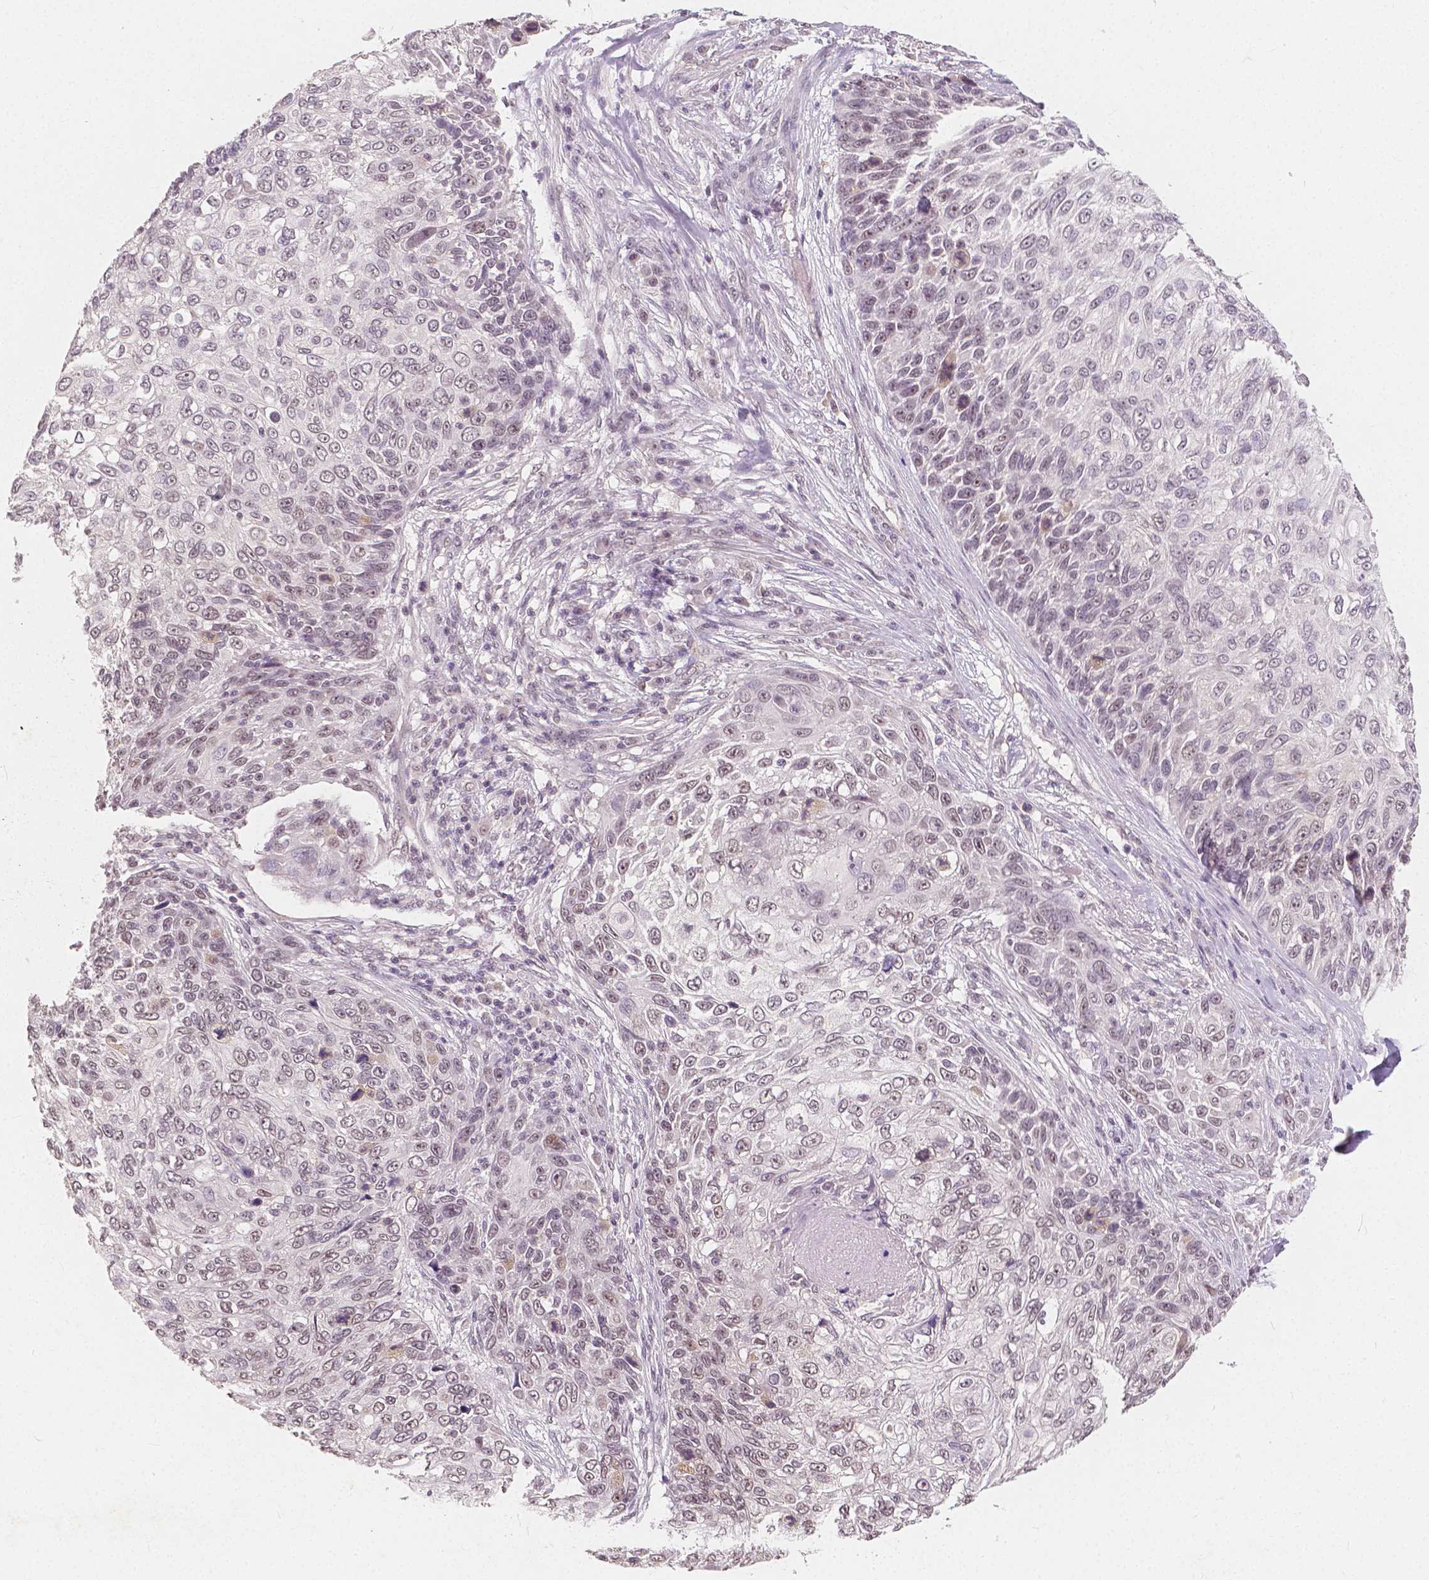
{"staining": {"intensity": "weak", "quantity": "25%-75%", "location": "nuclear"}, "tissue": "skin cancer", "cell_type": "Tumor cells", "image_type": "cancer", "snomed": [{"axis": "morphology", "description": "Squamous cell carcinoma, NOS"}, {"axis": "topography", "description": "Skin"}], "caption": "Protein analysis of squamous cell carcinoma (skin) tissue reveals weak nuclear staining in about 25%-75% of tumor cells.", "gene": "NOLC1", "patient": {"sex": "male", "age": 92}}